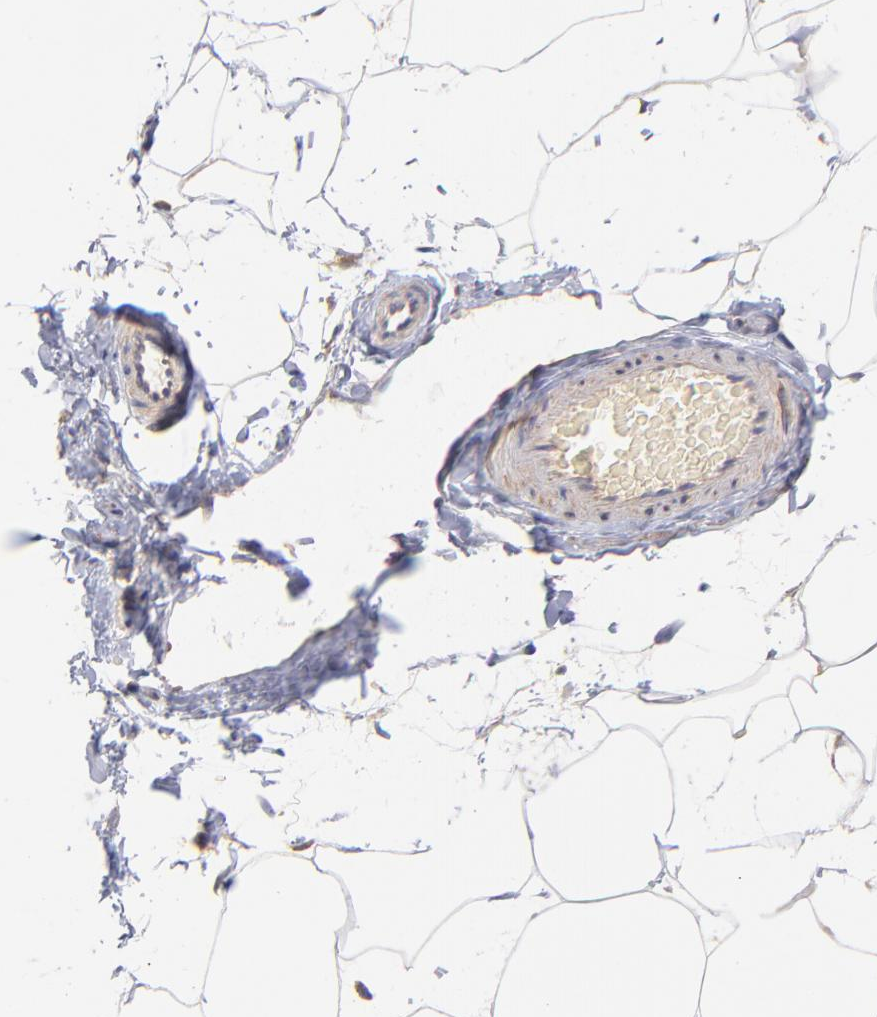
{"staining": {"intensity": "negative", "quantity": "none", "location": "none"}, "tissue": "adipose tissue", "cell_type": "Adipocytes", "image_type": "normal", "snomed": [{"axis": "morphology", "description": "Normal tissue, NOS"}, {"axis": "morphology", "description": "Duct carcinoma"}, {"axis": "topography", "description": "Breast"}, {"axis": "topography", "description": "Adipose tissue"}], "caption": "Protein analysis of normal adipose tissue exhibits no significant expression in adipocytes. (DAB (3,3'-diaminobenzidine) immunohistochemistry, high magnification).", "gene": "UBE2H", "patient": {"sex": "female", "age": 37}}